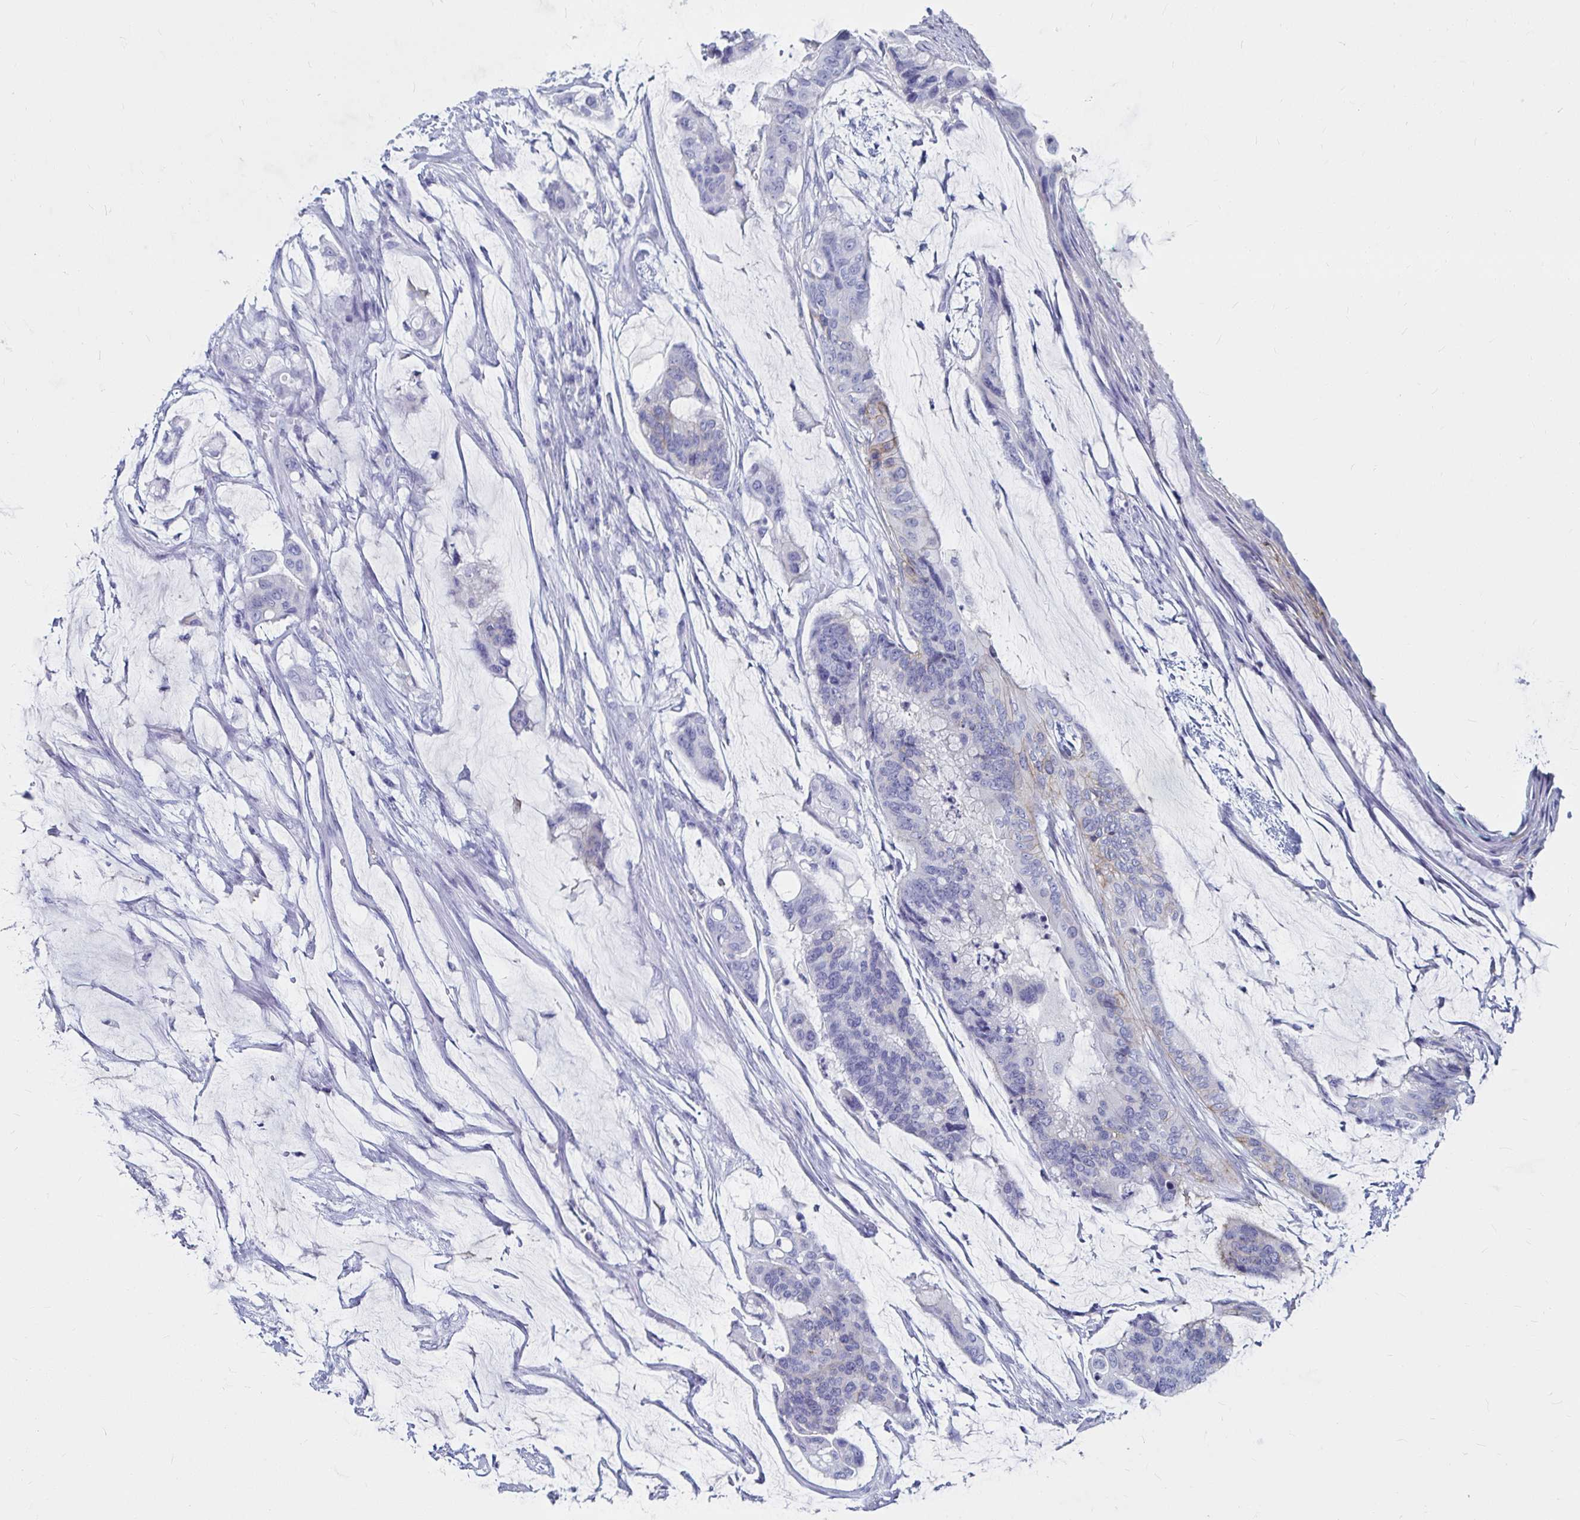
{"staining": {"intensity": "negative", "quantity": "none", "location": "none"}, "tissue": "colorectal cancer", "cell_type": "Tumor cells", "image_type": "cancer", "snomed": [{"axis": "morphology", "description": "Adenocarcinoma, NOS"}, {"axis": "topography", "description": "Rectum"}], "caption": "High magnification brightfield microscopy of colorectal cancer stained with DAB (3,3'-diaminobenzidine) (brown) and counterstained with hematoxylin (blue): tumor cells show no significant staining.", "gene": "CA9", "patient": {"sex": "female", "age": 59}}